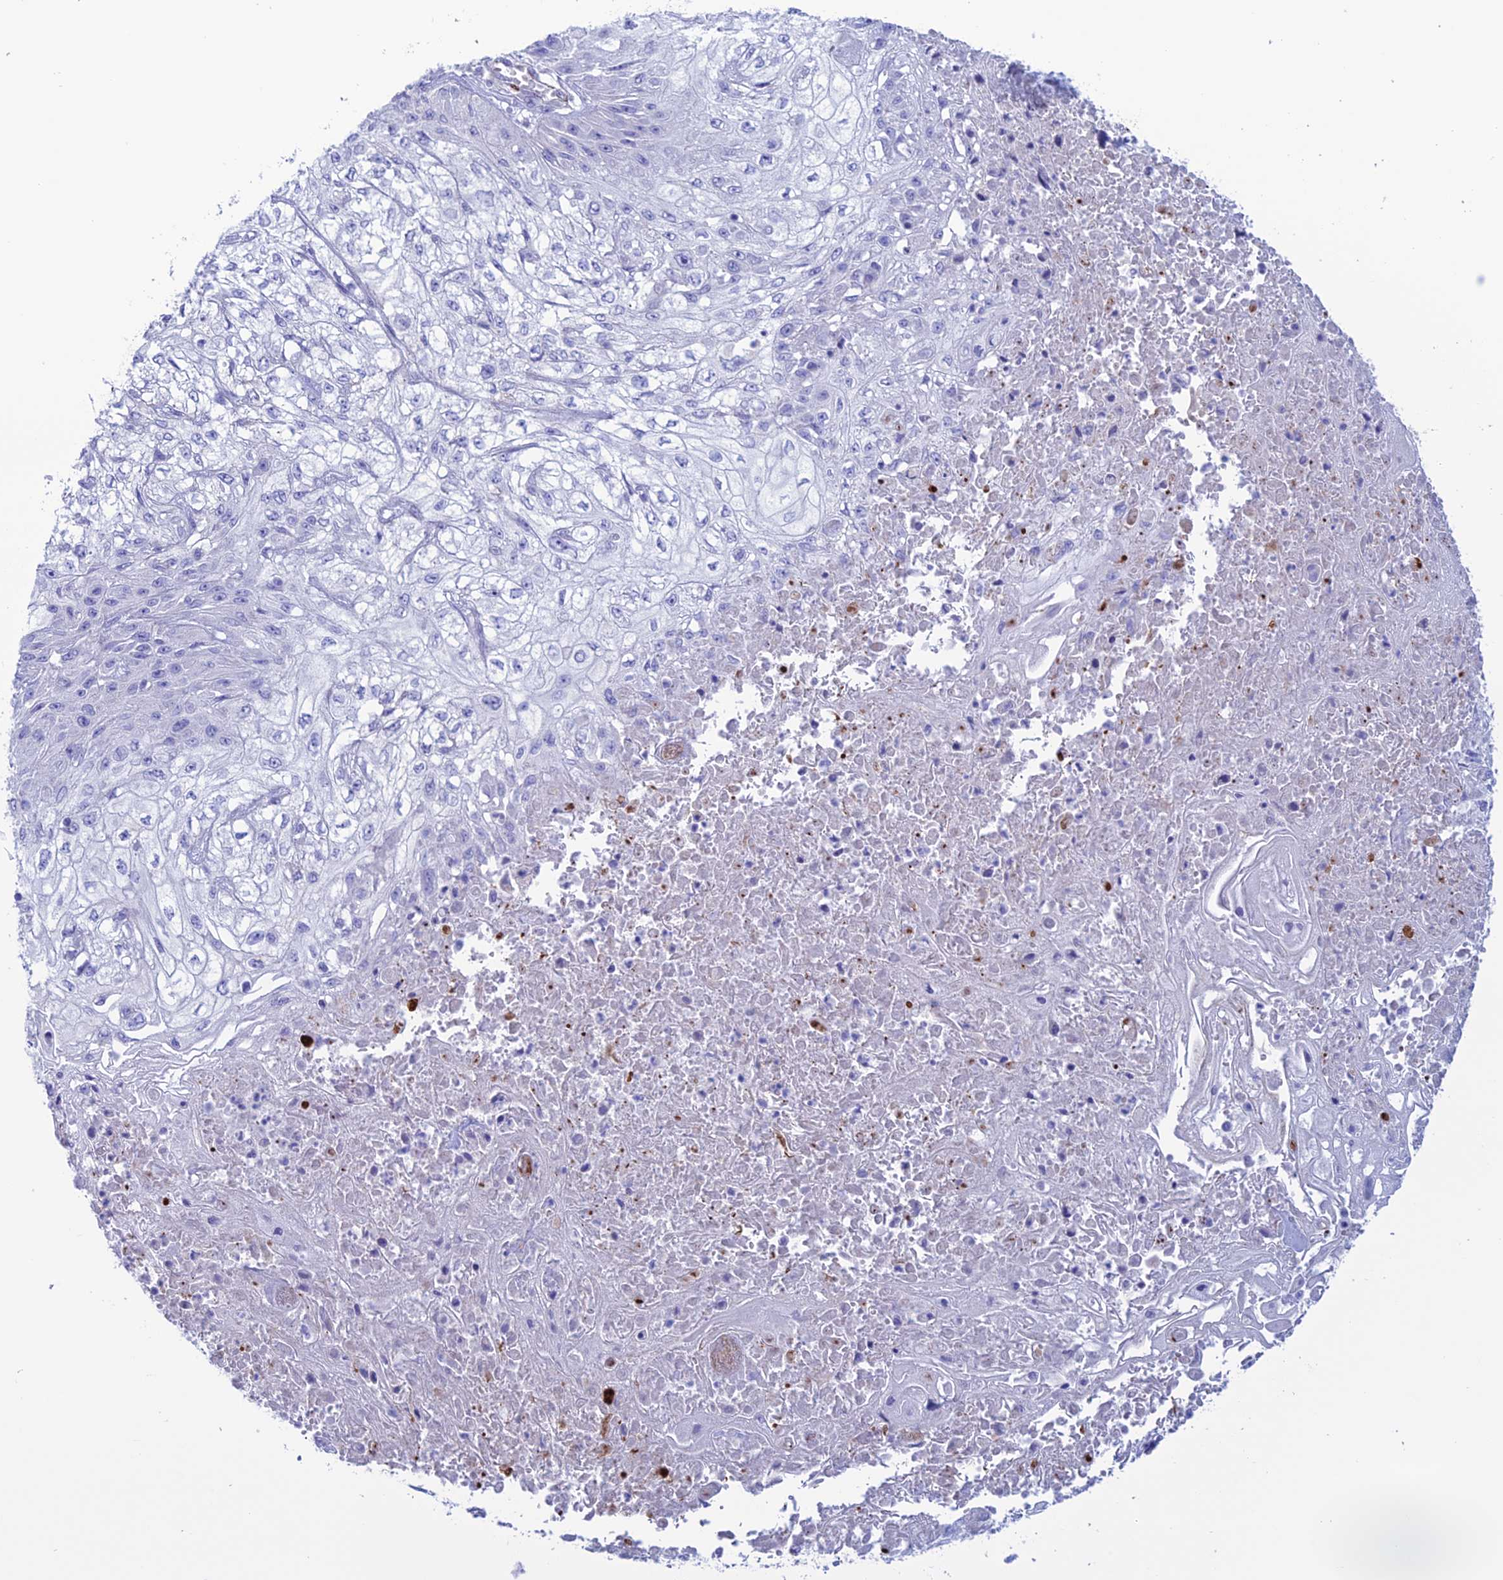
{"staining": {"intensity": "negative", "quantity": "none", "location": "none"}, "tissue": "skin cancer", "cell_type": "Tumor cells", "image_type": "cancer", "snomed": [{"axis": "morphology", "description": "Squamous cell carcinoma, NOS"}, {"axis": "morphology", "description": "Squamous cell carcinoma, metastatic, NOS"}, {"axis": "topography", "description": "Skin"}, {"axis": "topography", "description": "Lymph node"}], "caption": "Immunohistochemistry (IHC) photomicrograph of skin cancer stained for a protein (brown), which demonstrates no staining in tumor cells.", "gene": "CDC42EP5", "patient": {"sex": "male", "age": 75}}